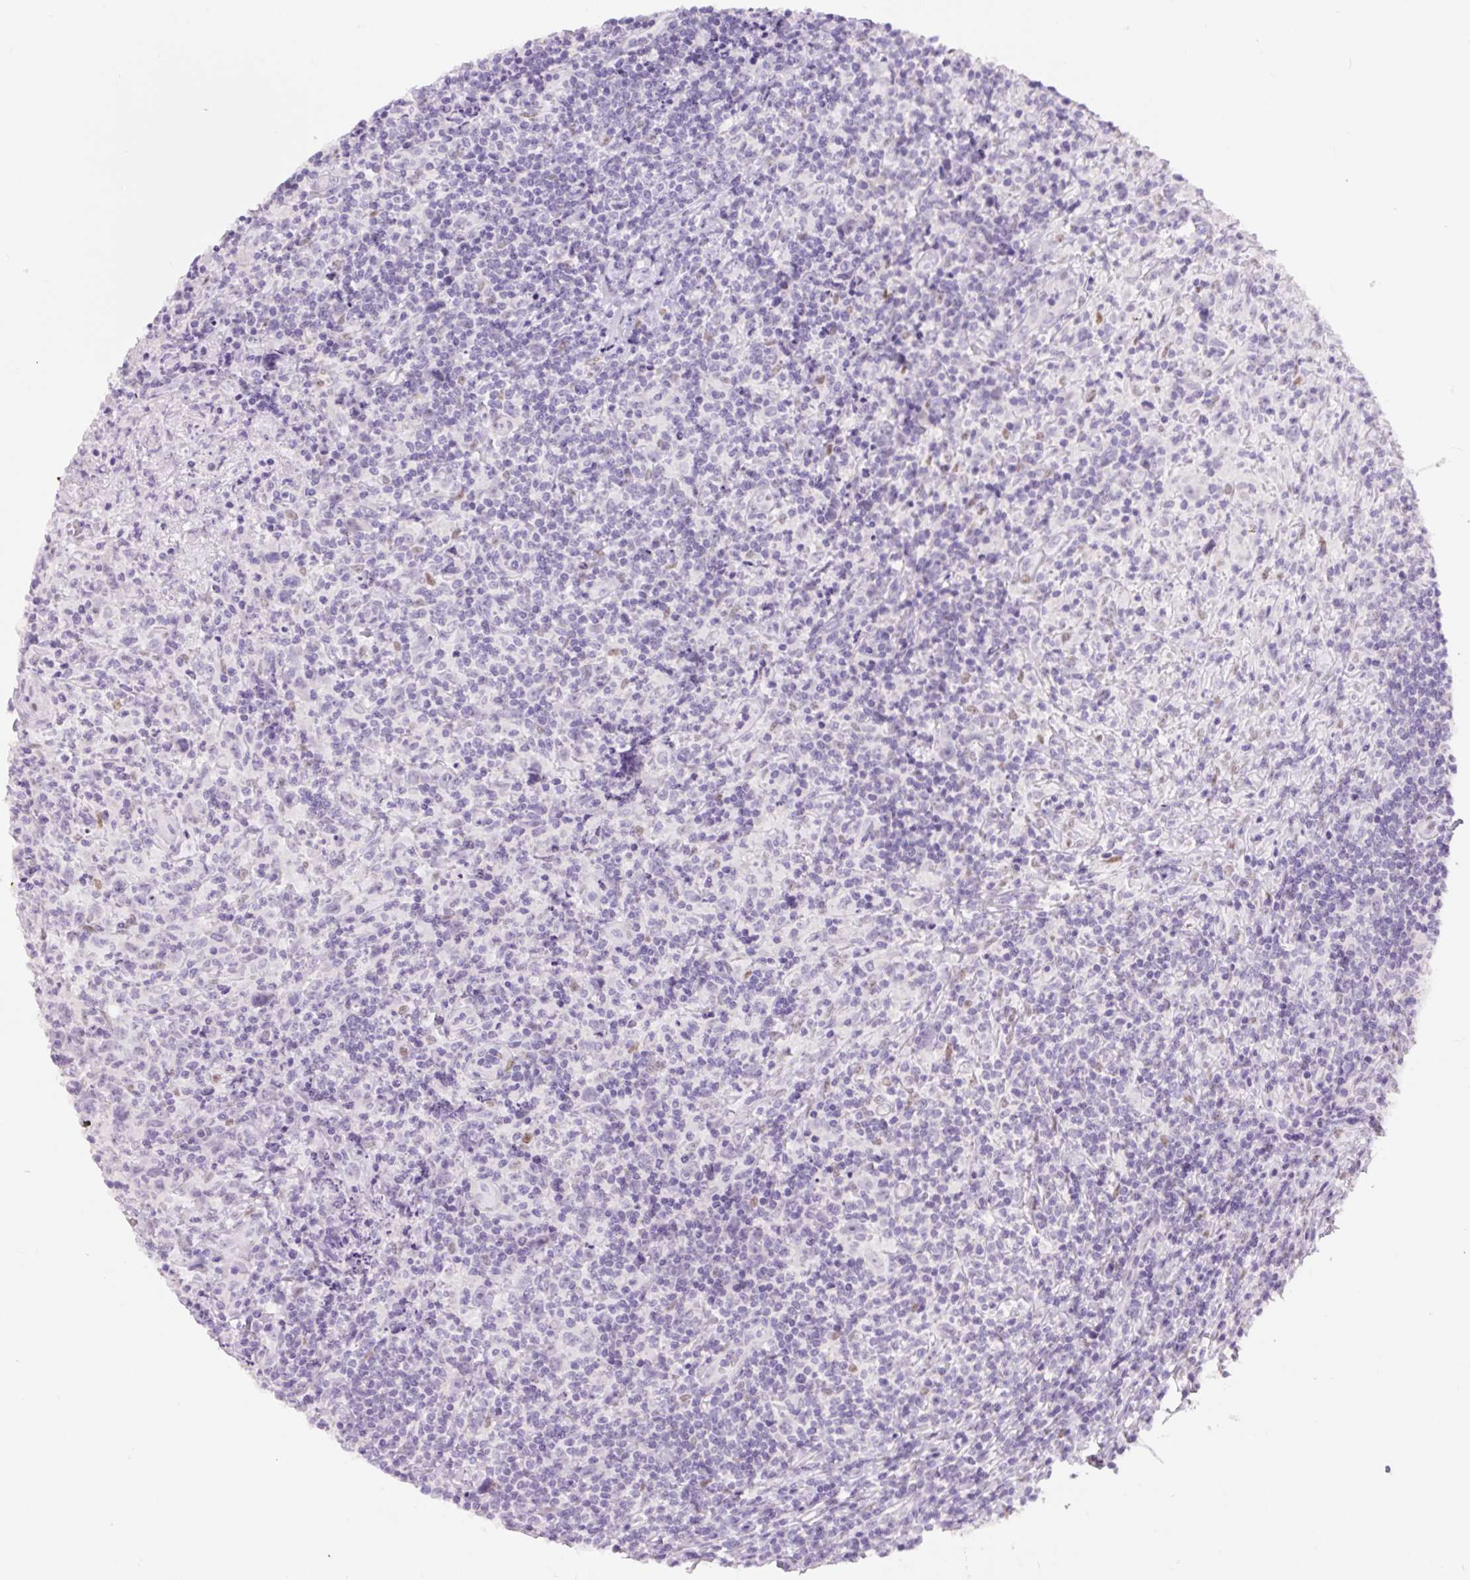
{"staining": {"intensity": "negative", "quantity": "none", "location": "none"}, "tissue": "lymphoma", "cell_type": "Tumor cells", "image_type": "cancer", "snomed": [{"axis": "morphology", "description": "Hodgkin's disease, NOS"}, {"axis": "topography", "description": "Lymph node"}], "caption": "Tumor cells show no significant protein positivity in Hodgkin's disease. (DAB immunohistochemistry (IHC) with hematoxylin counter stain).", "gene": "SIX1", "patient": {"sex": "female", "age": 18}}